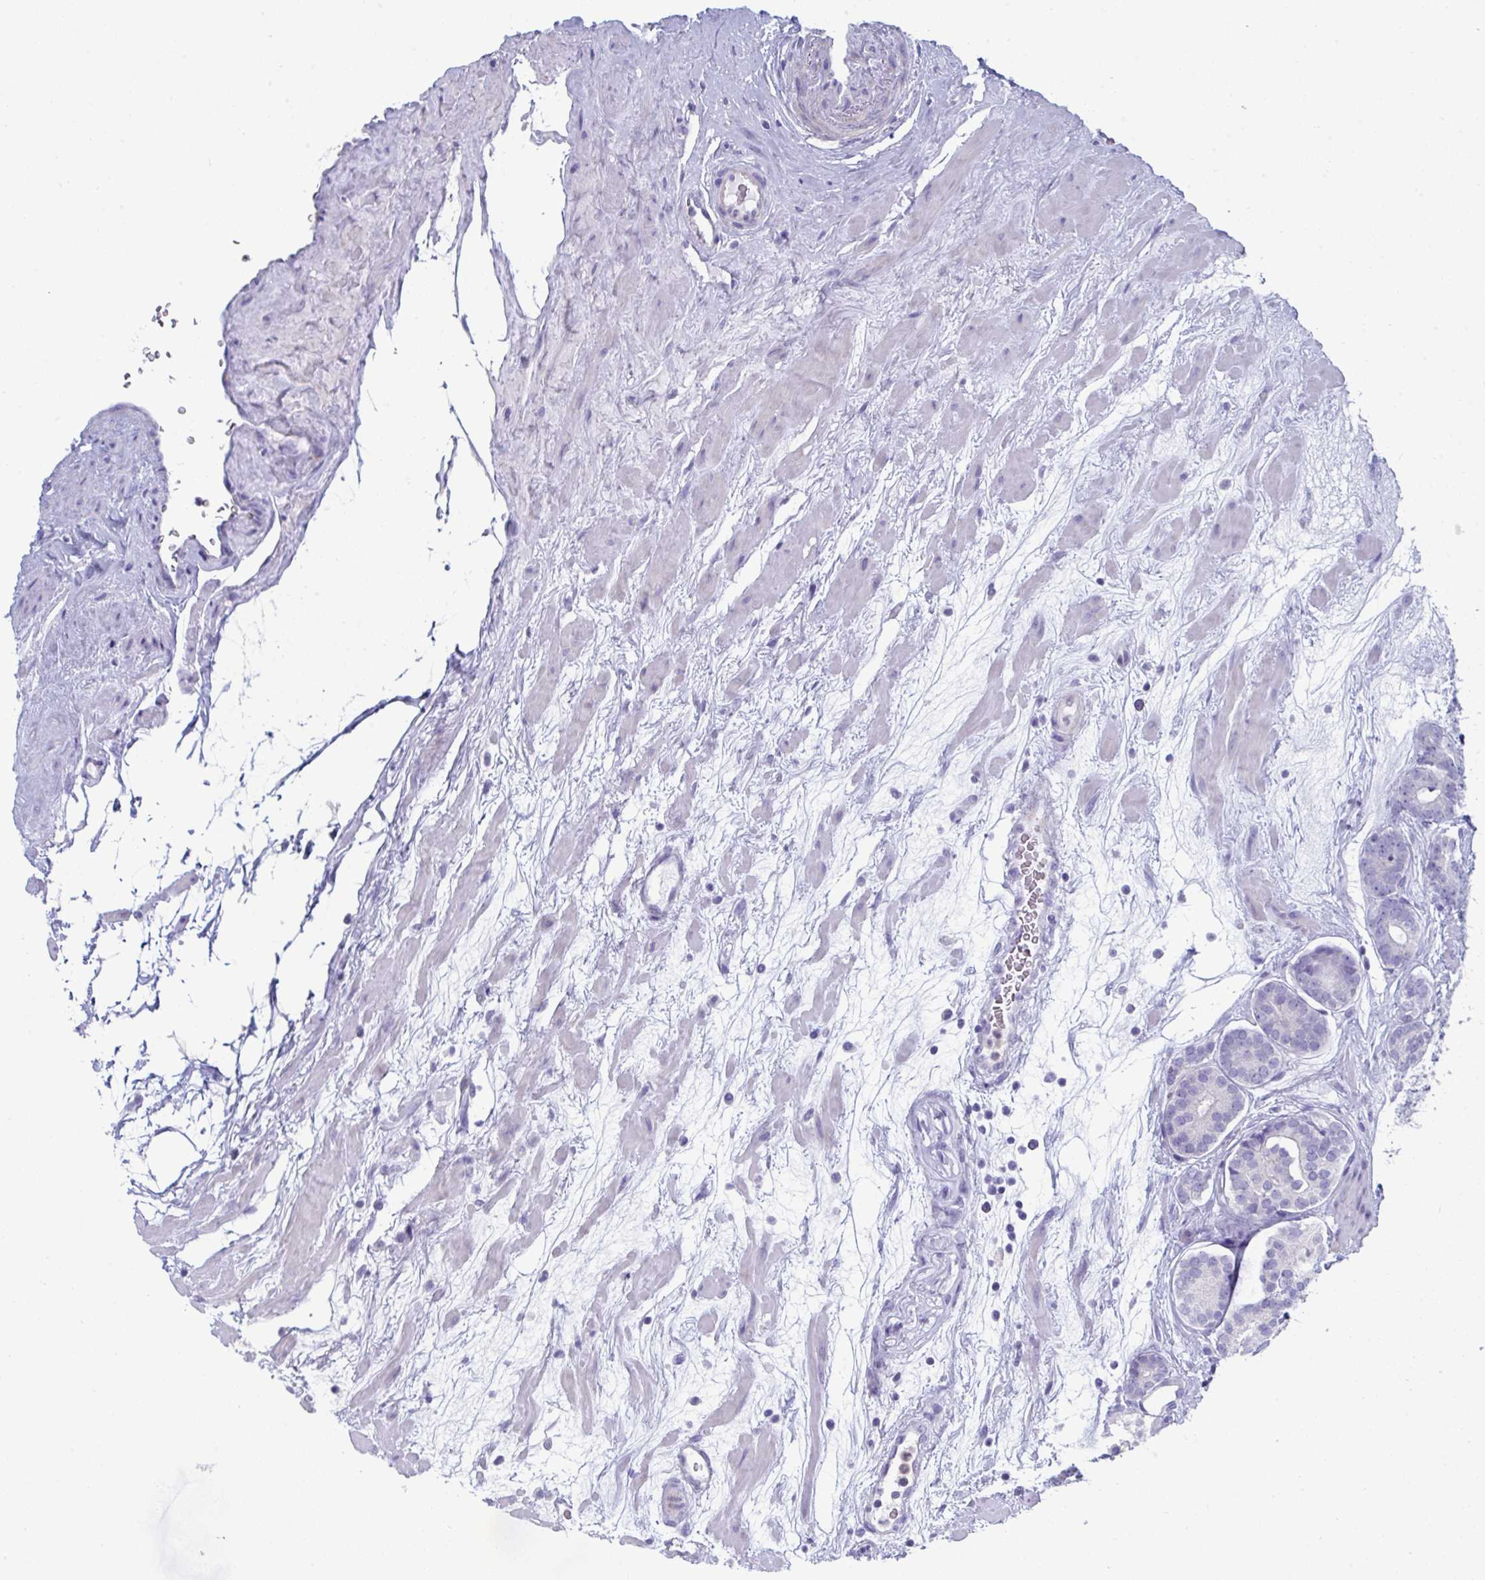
{"staining": {"intensity": "negative", "quantity": "none", "location": "none"}, "tissue": "prostate cancer", "cell_type": "Tumor cells", "image_type": "cancer", "snomed": [{"axis": "morphology", "description": "Adenocarcinoma, High grade"}, {"axis": "topography", "description": "Prostate"}], "caption": "Immunohistochemistry image of prostate cancer (adenocarcinoma (high-grade)) stained for a protein (brown), which displays no expression in tumor cells.", "gene": "MGAM2", "patient": {"sex": "male", "age": 66}}